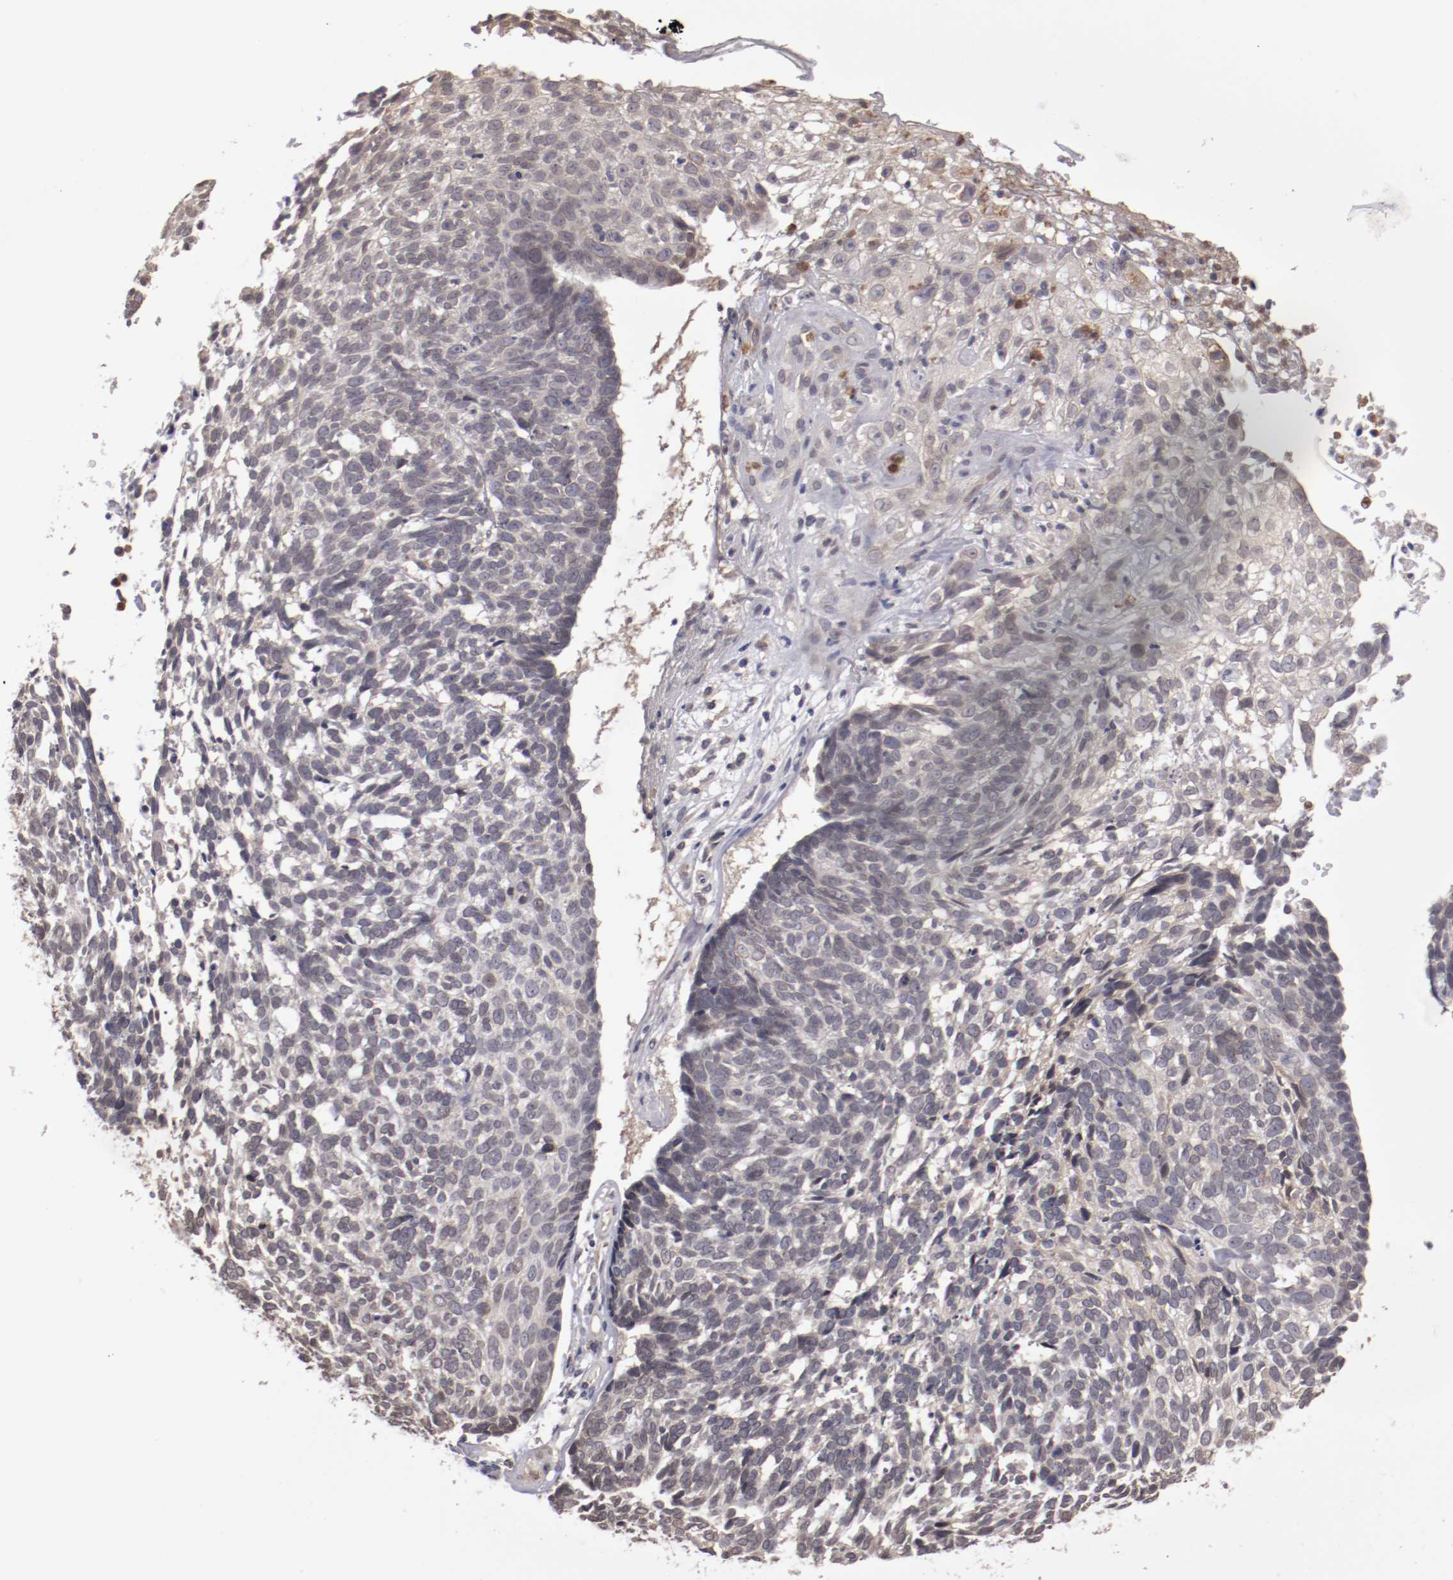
{"staining": {"intensity": "weak", "quantity": ">75%", "location": "cytoplasmic/membranous,nuclear"}, "tissue": "skin cancer", "cell_type": "Tumor cells", "image_type": "cancer", "snomed": [{"axis": "morphology", "description": "Basal cell carcinoma"}, {"axis": "topography", "description": "Skin"}], "caption": "This photomicrograph shows IHC staining of skin basal cell carcinoma, with low weak cytoplasmic/membranous and nuclear positivity in approximately >75% of tumor cells.", "gene": "SERPINA7", "patient": {"sex": "male", "age": 72}}